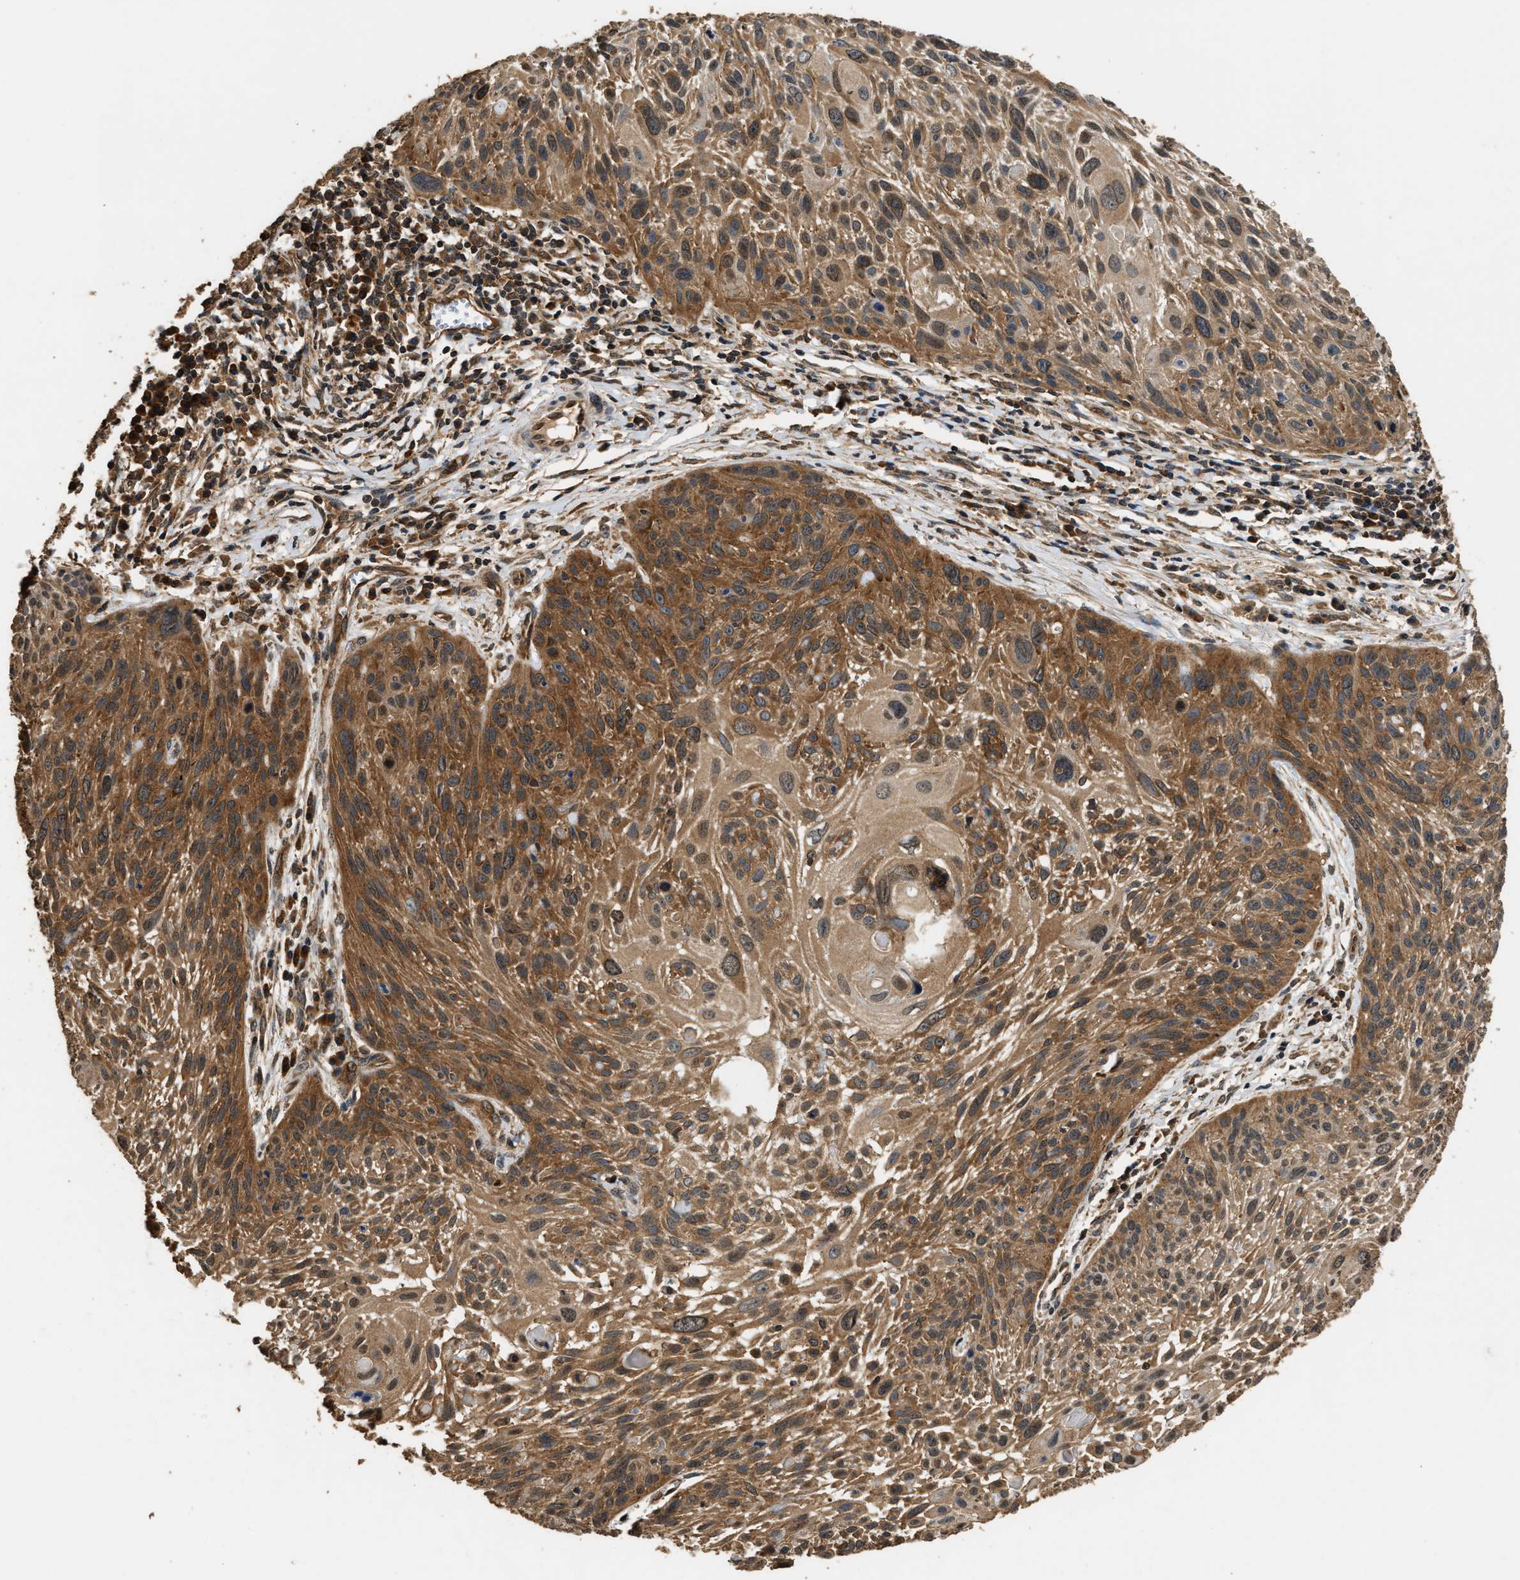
{"staining": {"intensity": "moderate", "quantity": ">75%", "location": "cytoplasmic/membranous"}, "tissue": "cervical cancer", "cell_type": "Tumor cells", "image_type": "cancer", "snomed": [{"axis": "morphology", "description": "Squamous cell carcinoma, NOS"}, {"axis": "topography", "description": "Cervix"}], "caption": "Protein analysis of cervical cancer tissue displays moderate cytoplasmic/membranous expression in approximately >75% of tumor cells. (IHC, brightfield microscopy, high magnification).", "gene": "DNAJC2", "patient": {"sex": "female", "age": 51}}